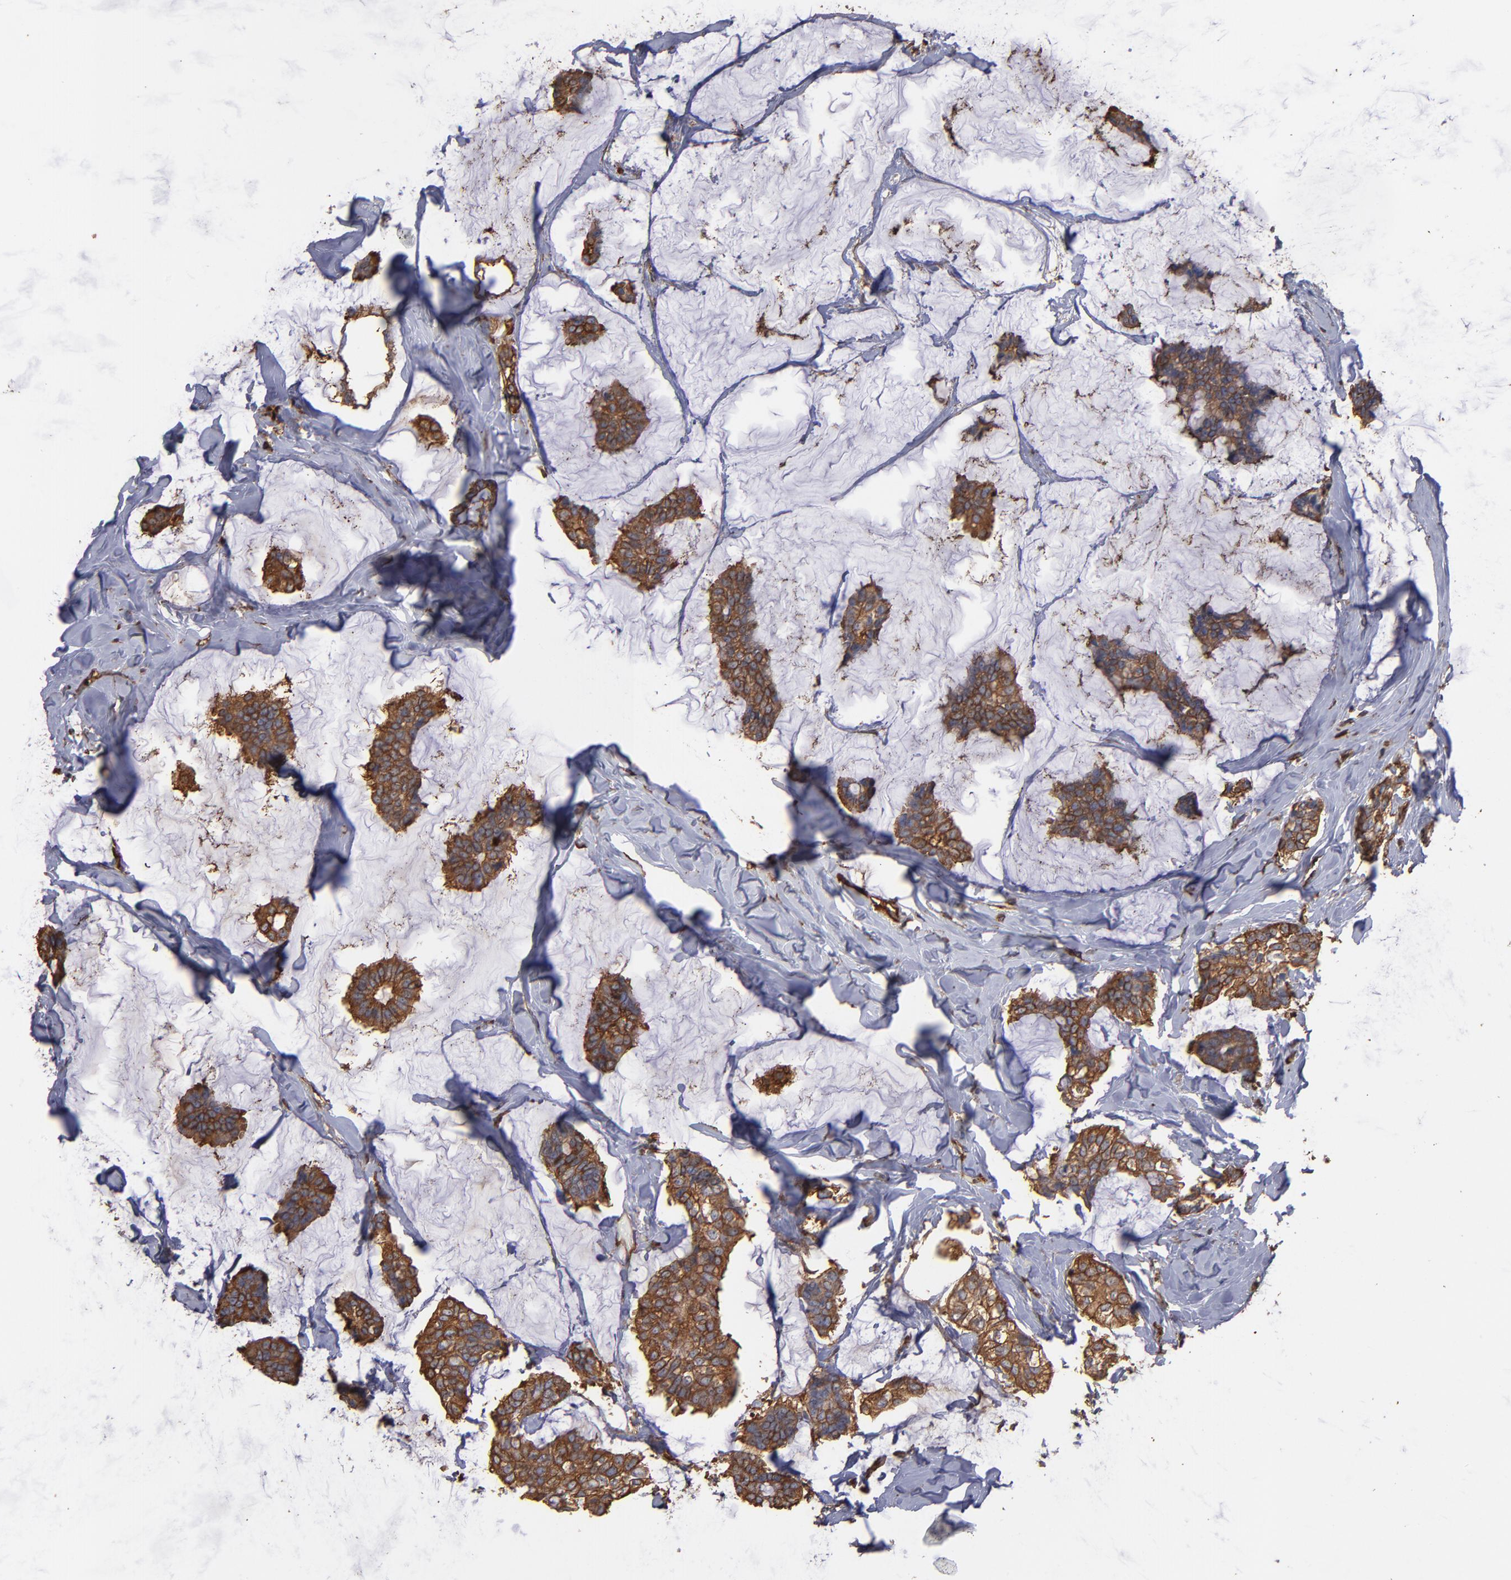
{"staining": {"intensity": "moderate", "quantity": ">75%", "location": "cytoplasmic/membranous"}, "tissue": "breast cancer", "cell_type": "Tumor cells", "image_type": "cancer", "snomed": [{"axis": "morphology", "description": "Duct carcinoma"}, {"axis": "topography", "description": "Breast"}], "caption": "A brown stain highlights moderate cytoplasmic/membranous expression of a protein in intraductal carcinoma (breast) tumor cells. Immunohistochemistry stains the protein of interest in brown and the nuclei are stained blue.", "gene": "ACTN4", "patient": {"sex": "female", "age": 93}}